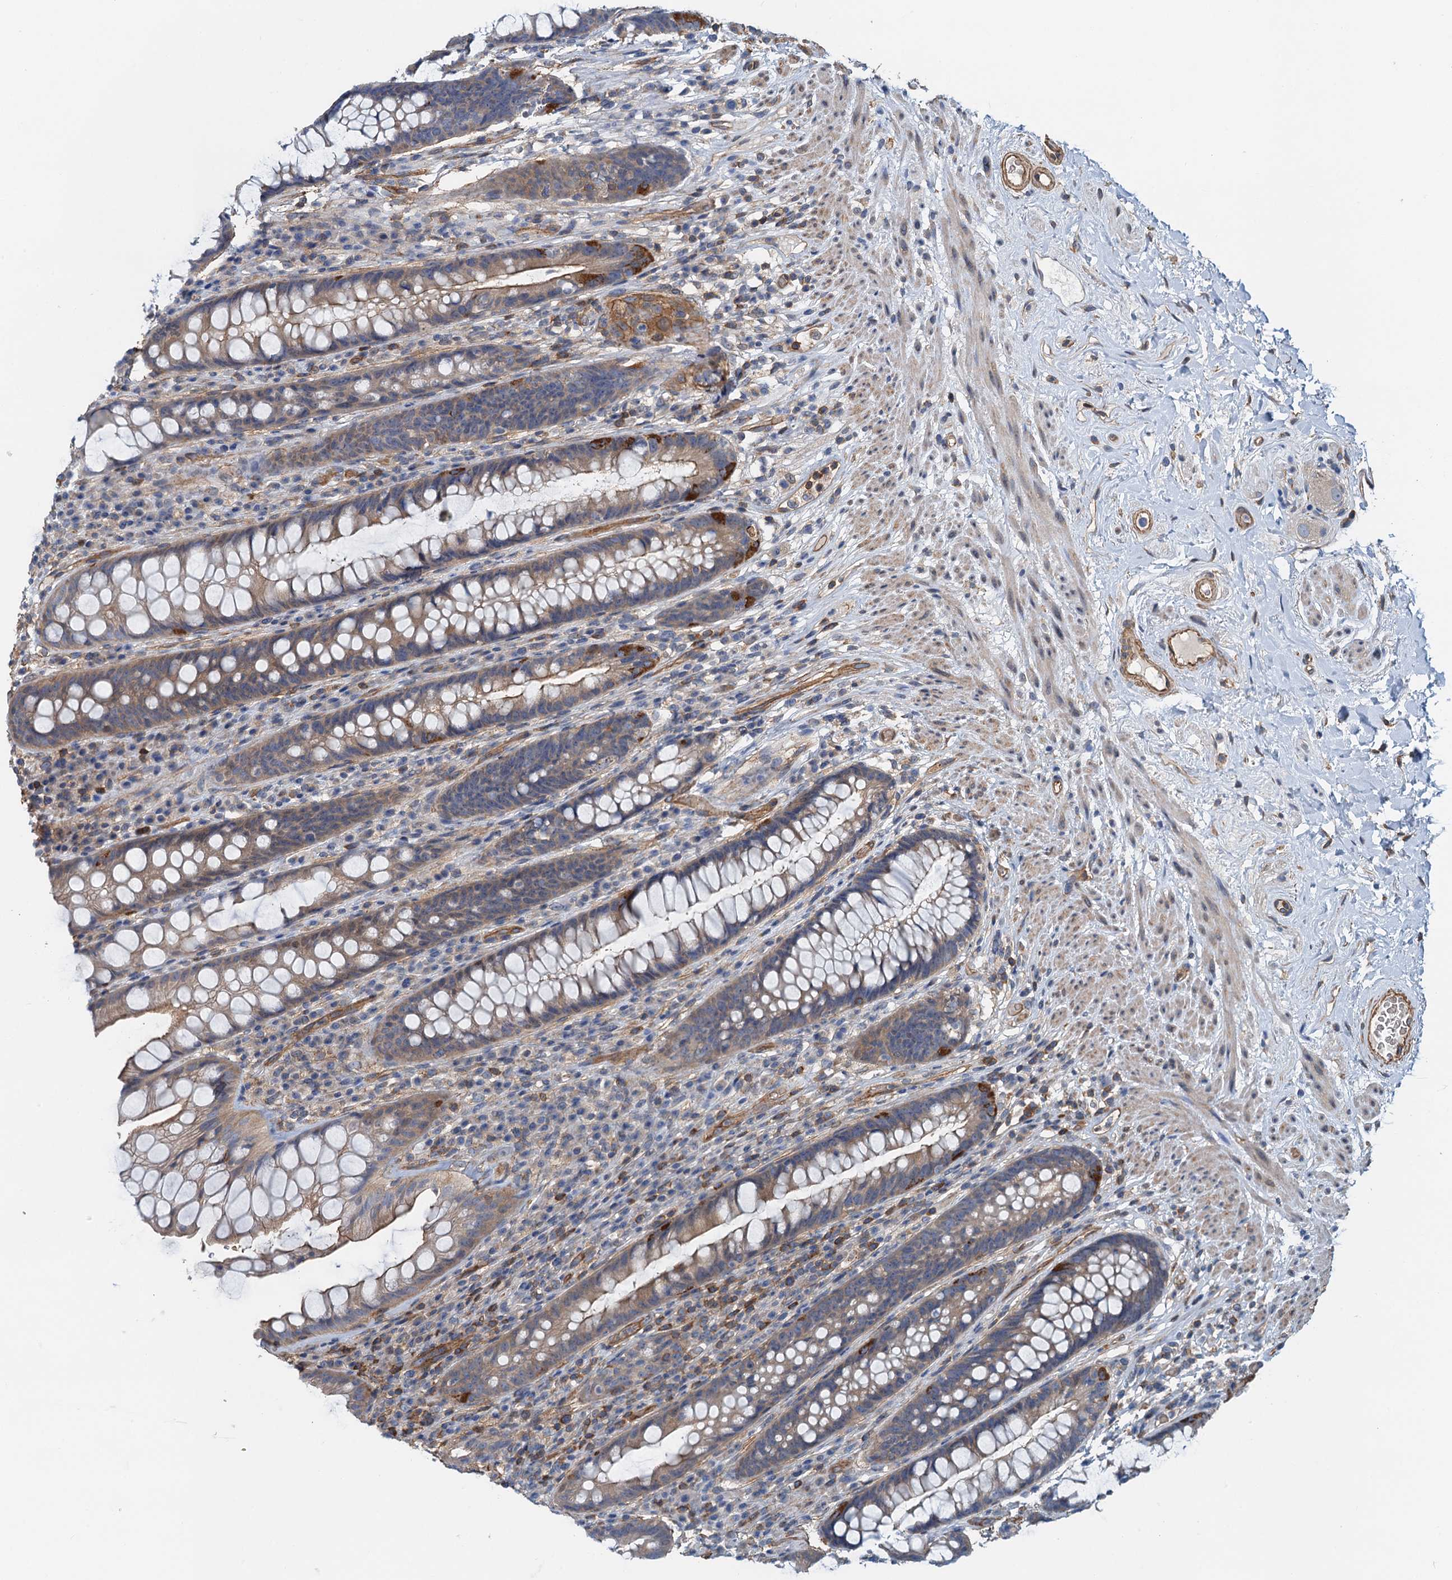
{"staining": {"intensity": "moderate", "quantity": ">75%", "location": "cytoplasmic/membranous"}, "tissue": "rectum", "cell_type": "Glandular cells", "image_type": "normal", "snomed": [{"axis": "morphology", "description": "Normal tissue, NOS"}, {"axis": "topography", "description": "Rectum"}], "caption": "Immunohistochemistry histopathology image of benign human rectum stained for a protein (brown), which shows medium levels of moderate cytoplasmic/membranous positivity in about >75% of glandular cells.", "gene": "ROGDI", "patient": {"sex": "male", "age": 74}}